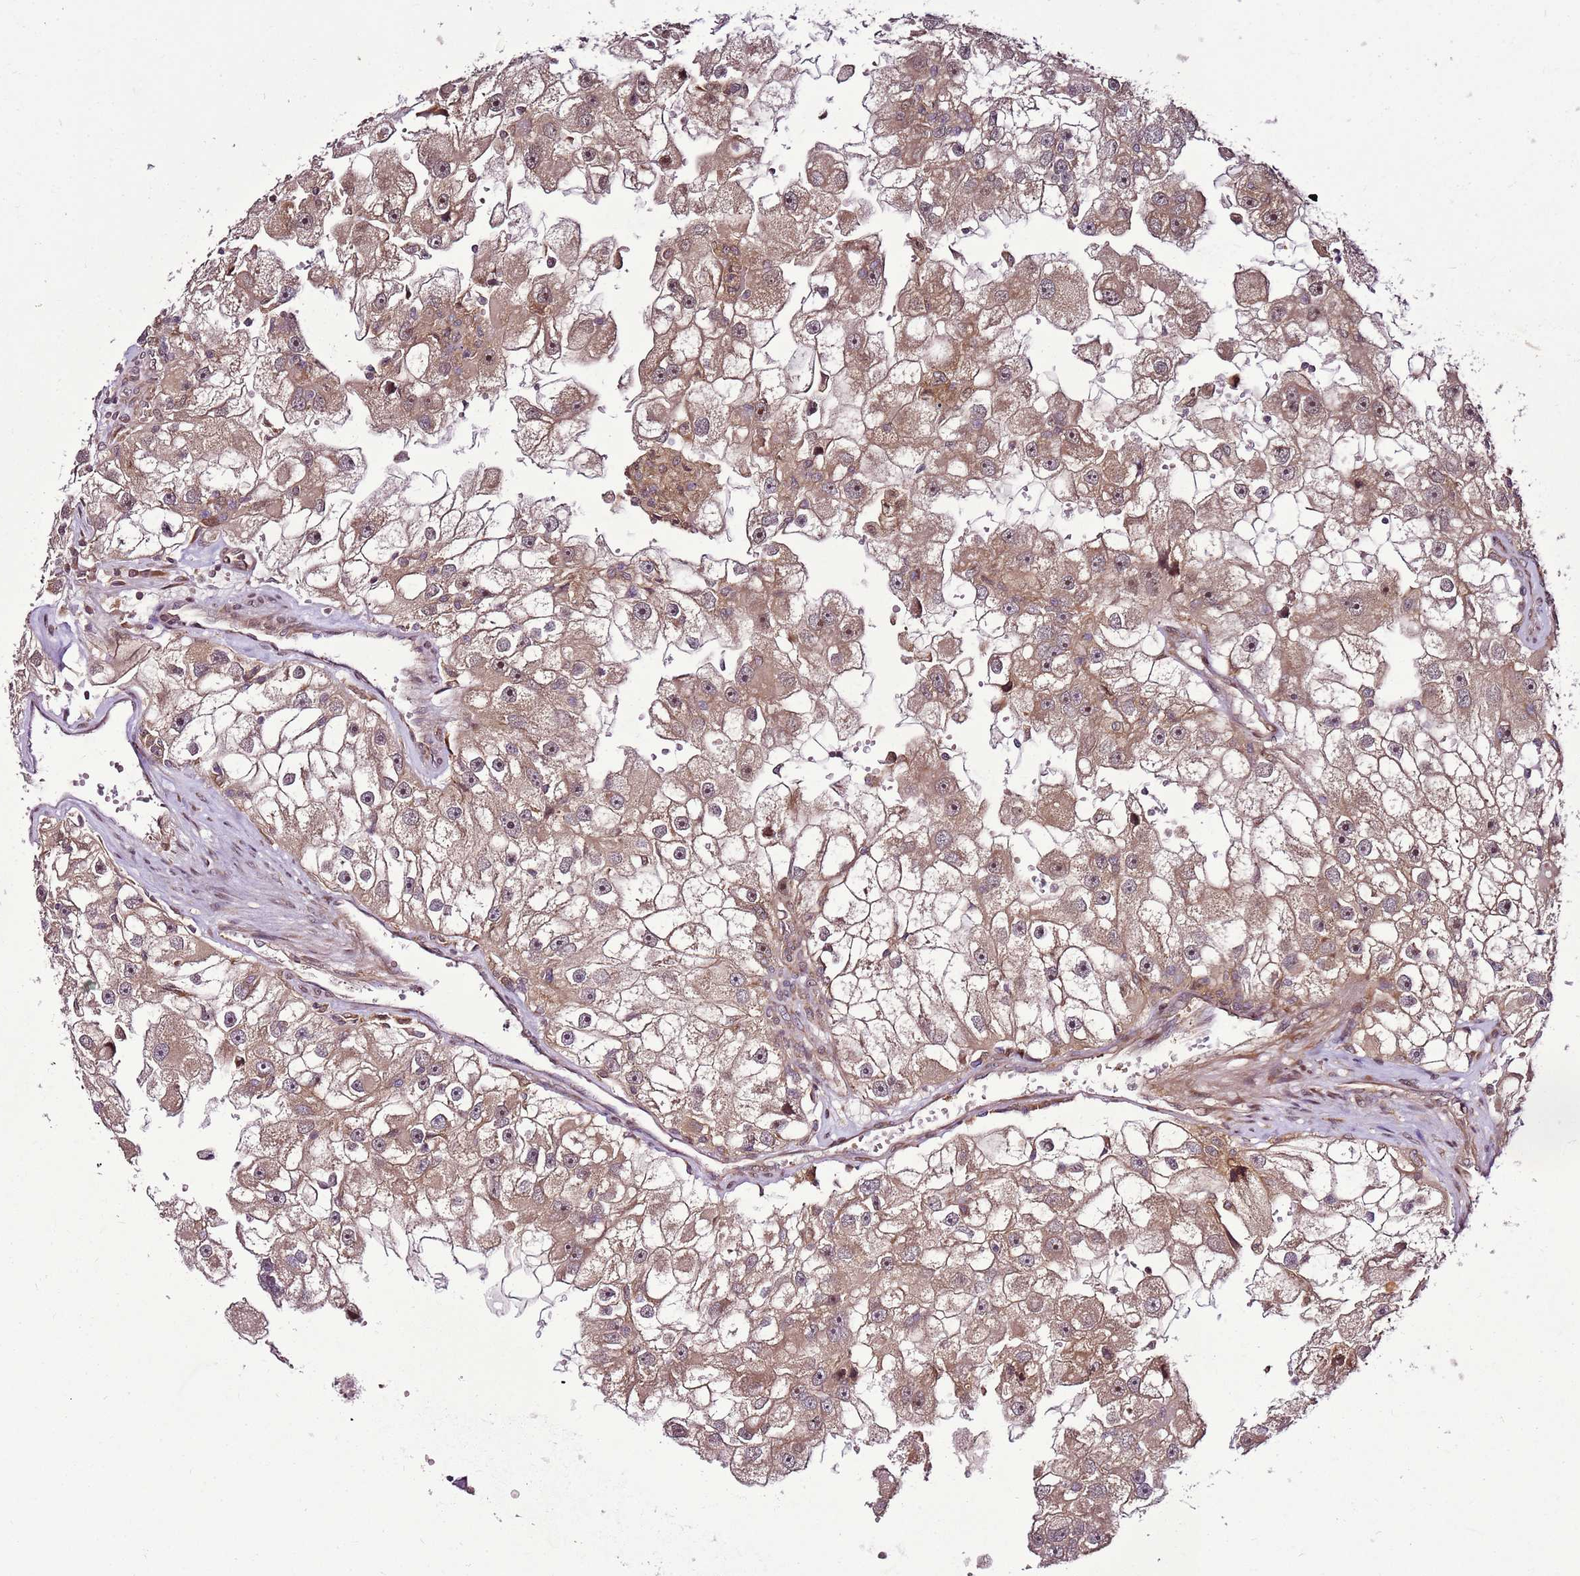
{"staining": {"intensity": "moderate", "quantity": ">75%", "location": "cytoplasmic/membranous,nuclear"}, "tissue": "renal cancer", "cell_type": "Tumor cells", "image_type": "cancer", "snomed": [{"axis": "morphology", "description": "Adenocarcinoma, NOS"}, {"axis": "topography", "description": "Kidney"}], "caption": "A brown stain labels moderate cytoplasmic/membranous and nuclear positivity of a protein in human renal cancer (adenocarcinoma) tumor cells. The staining is performed using DAB (3,3'-diaminobenzidine) brown chromogen to label protein expression. The nuclei are counter-stained blue using hematoxylin.", "gene": "RASA3", "patient": {"sex": "male", "age": 63}}